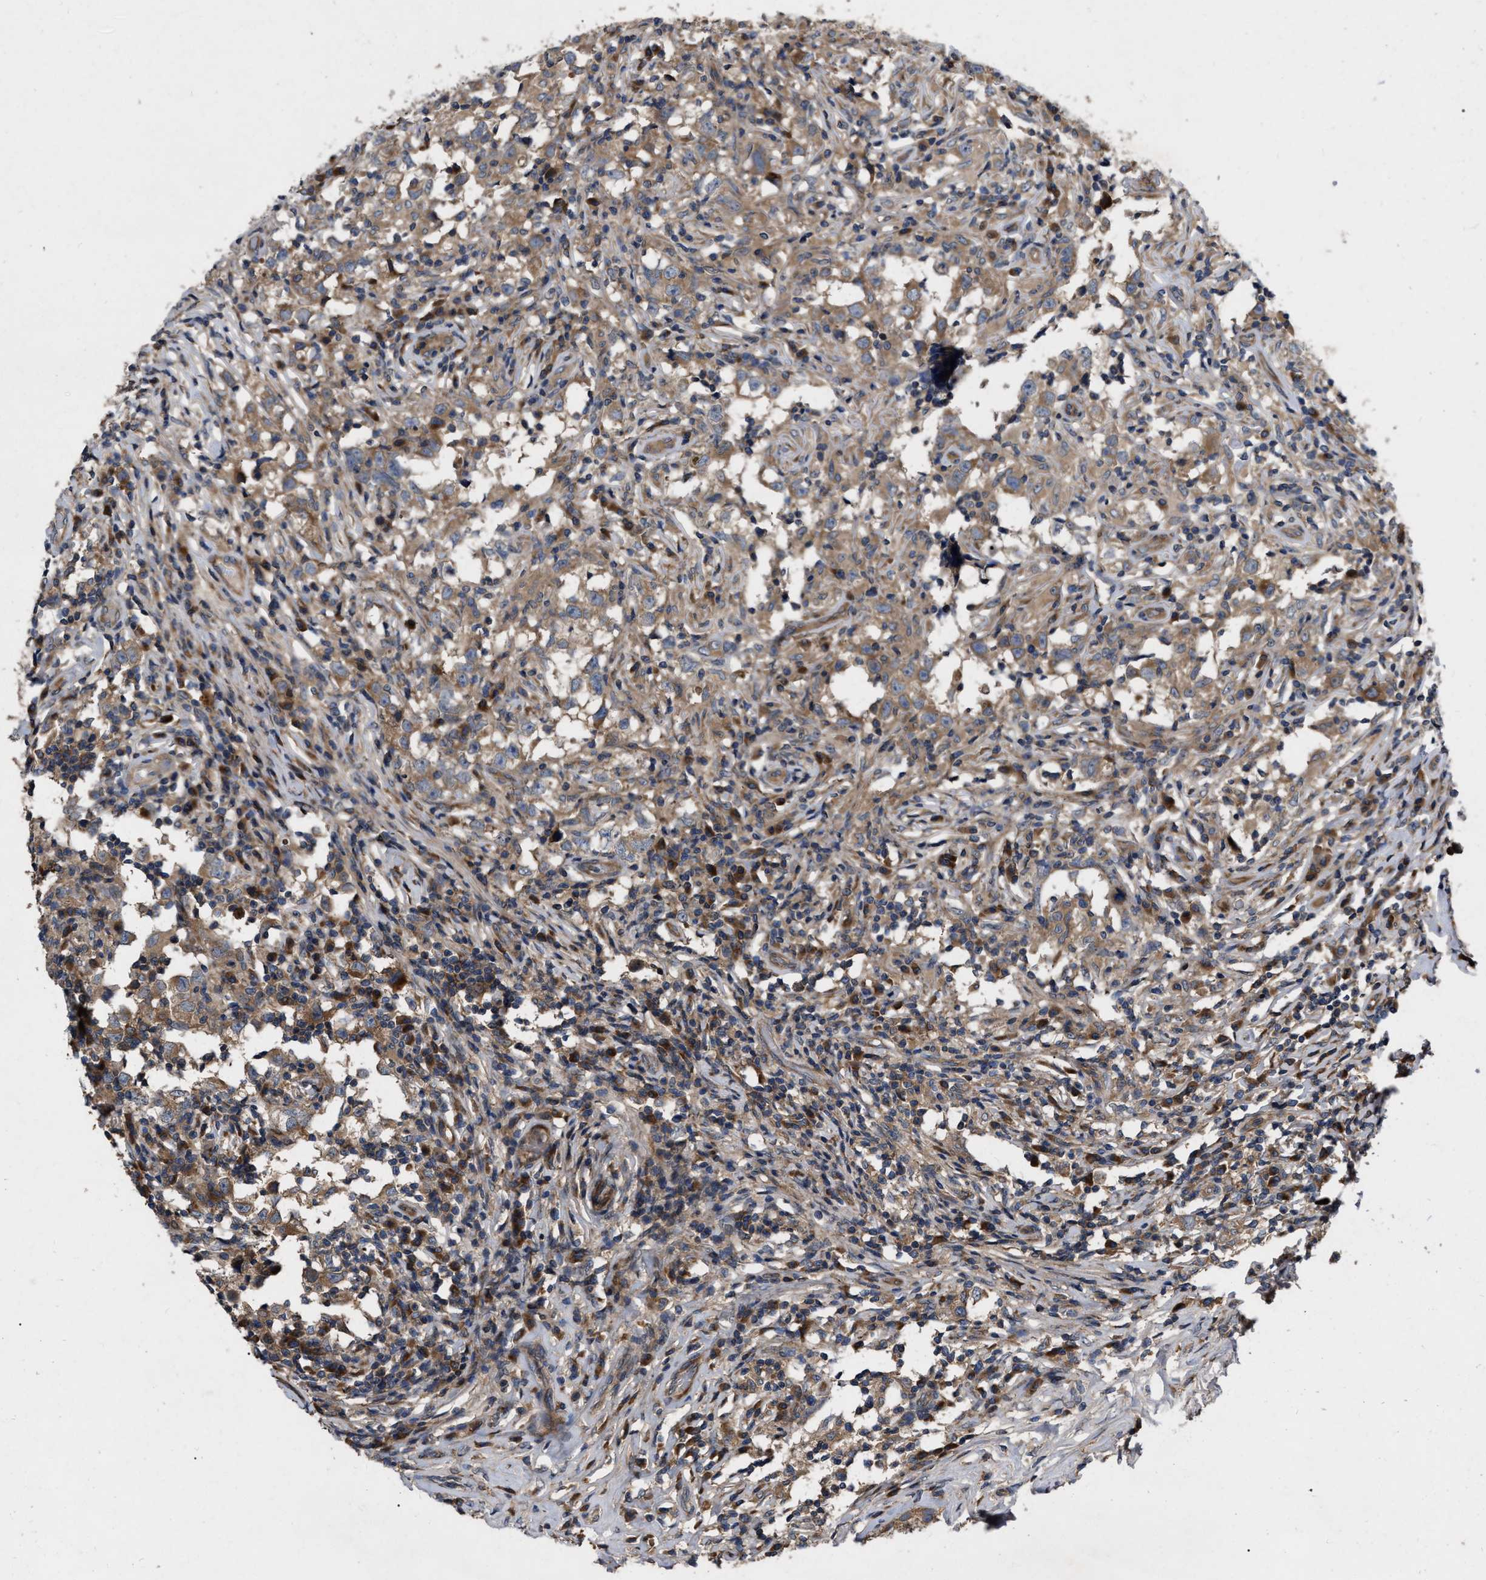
{"staining": {"intensity": "moderate", "quantity": ">75%", "location": "cytoplasmic/membranous"}, "tissue": "testis cancer", "cell_type": "Tumor cells", "image_type": "cancer", "snomed": [{"axis": "morphology", "description": "Carcinoma, Embryonal, NOS"}, {"axis": "topography", "description": "Testis"}], "caption": "Immunohistochemical staining of testis embryonal carcinoma exhibits medium levels of moderate cytoplasmic/membranous protein positivity in about >75% of tumor cells.", "gene": "CDKN2C", "patient": {"sex": "male", "age": 21}}